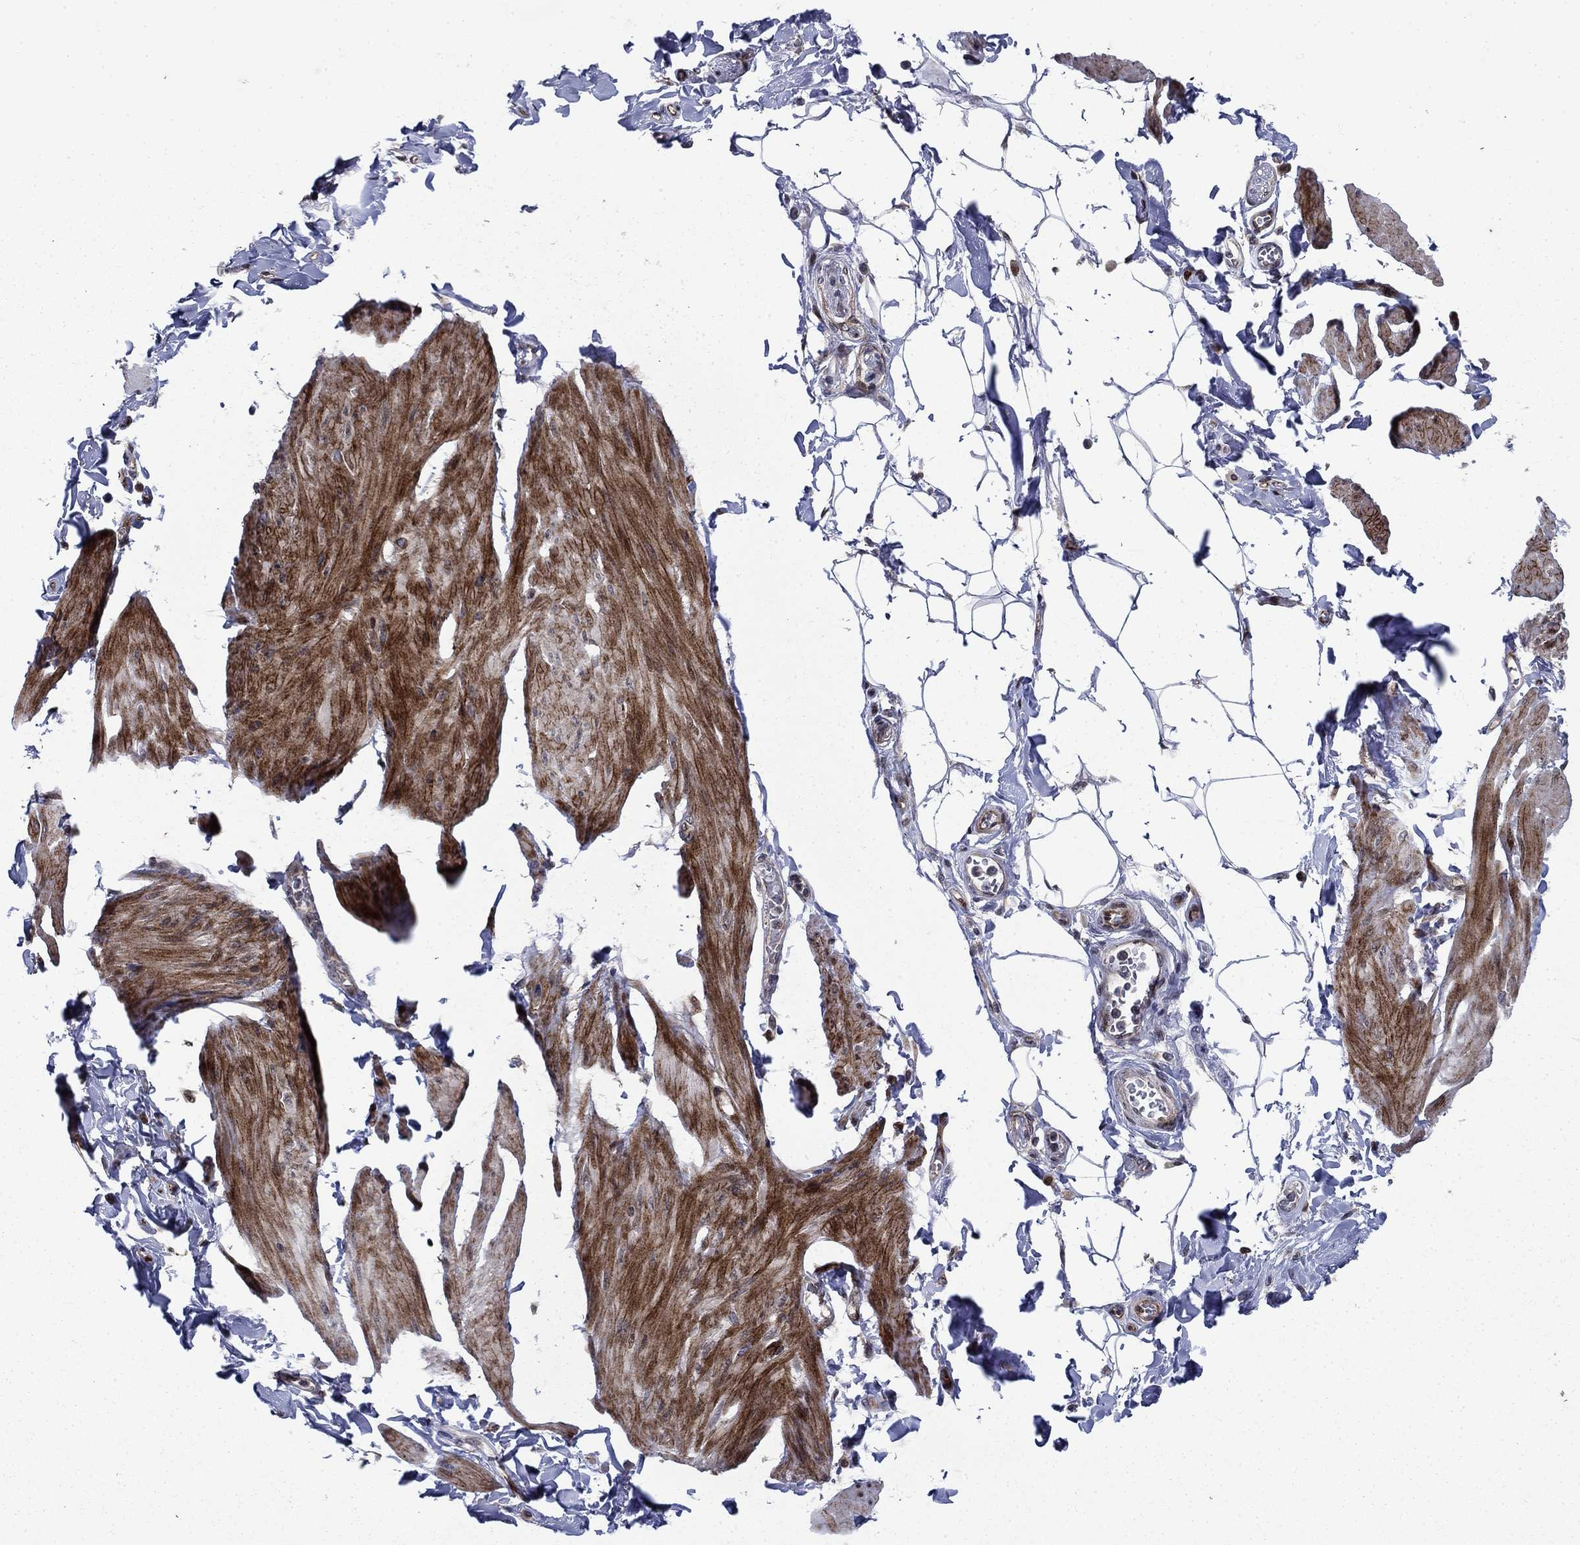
{"staining": {"intensity": "strong", "quantity": "25%-75%", "location": "cytoplasmic/membranous"}, "tissue": "smooth muscle", "cell_type": "Smooth muscle cells", "image_type": "normal", "snomed": [{"axis": "morphology", "description": "Normal tissue, NOS"}, {"axis": "topography", "description": "Adipose tissue"}, {"axis": "topography", "description": "Smooth muscle"}, {"axis": "topography", "description": "Peripheral nerve tissue"}], "caption": "Human smooth muscle stained with a brown dye demonstrates strong cytoplasmic/membranous positive expression in approximately 25%-75% of smooth muscle cells.", "gene": "DHRS7", "patient": {"sex": "male", "age": 83}}